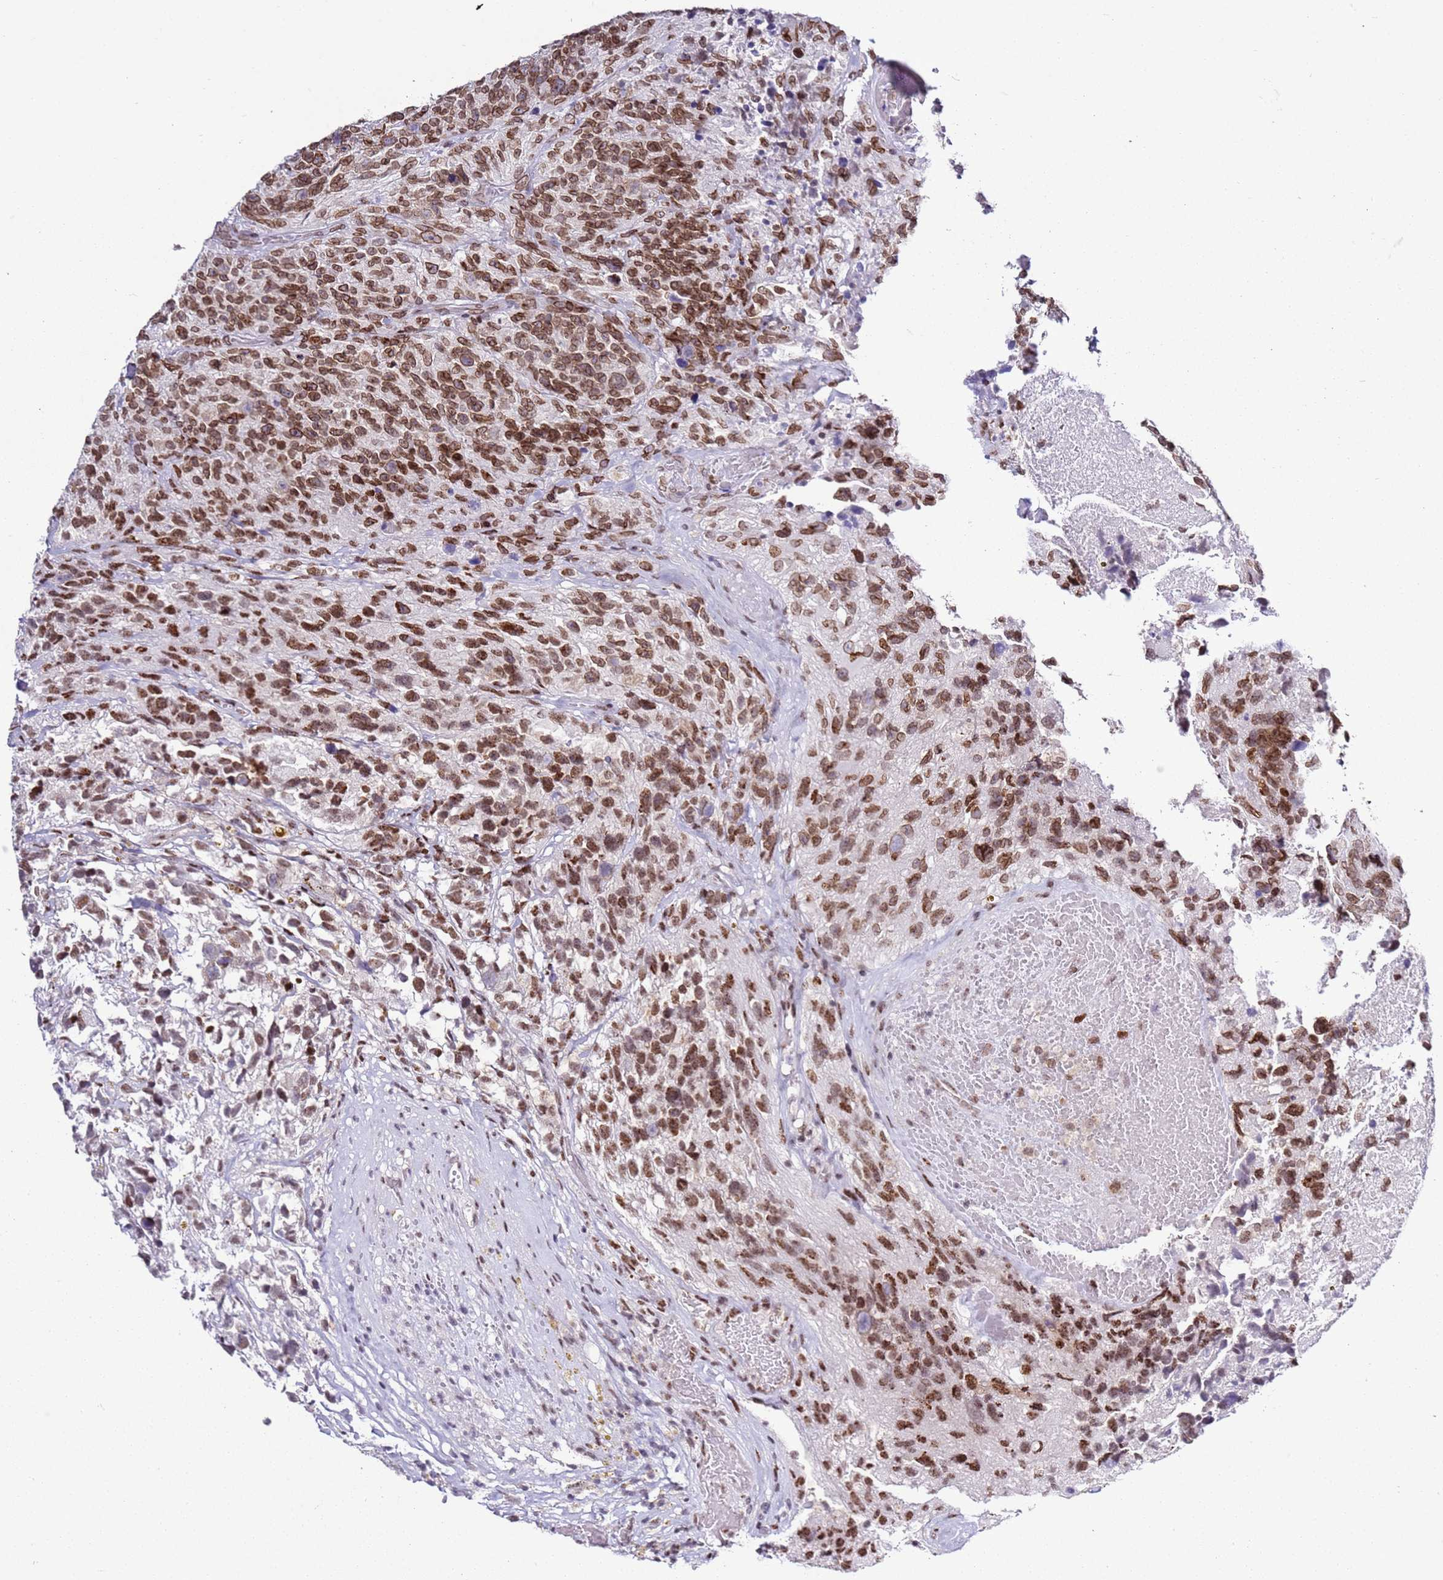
{"staining": {"intensity": "moderate", "quantity": ">75%", "location": "cytoplasmic/membranous,nuclear"}, "tissue": "glioma", "cell_type": "Tumor cells", "image_type": "cancer", "snomed": [{"axis": "morphology", "description": "Glioma, malignant, High grade"}, {"axis": "topography", "description": "Brain"}], "caption": "Moderate cytoplasmic/membranous and nuclear staining for a protein is identified in about >75% of tumor cells of malignant glioma (high-grade) using immunohistochemistry (IHC).", "gene": "POU6F1", "patient": {"sex": "male", "age": 69}}